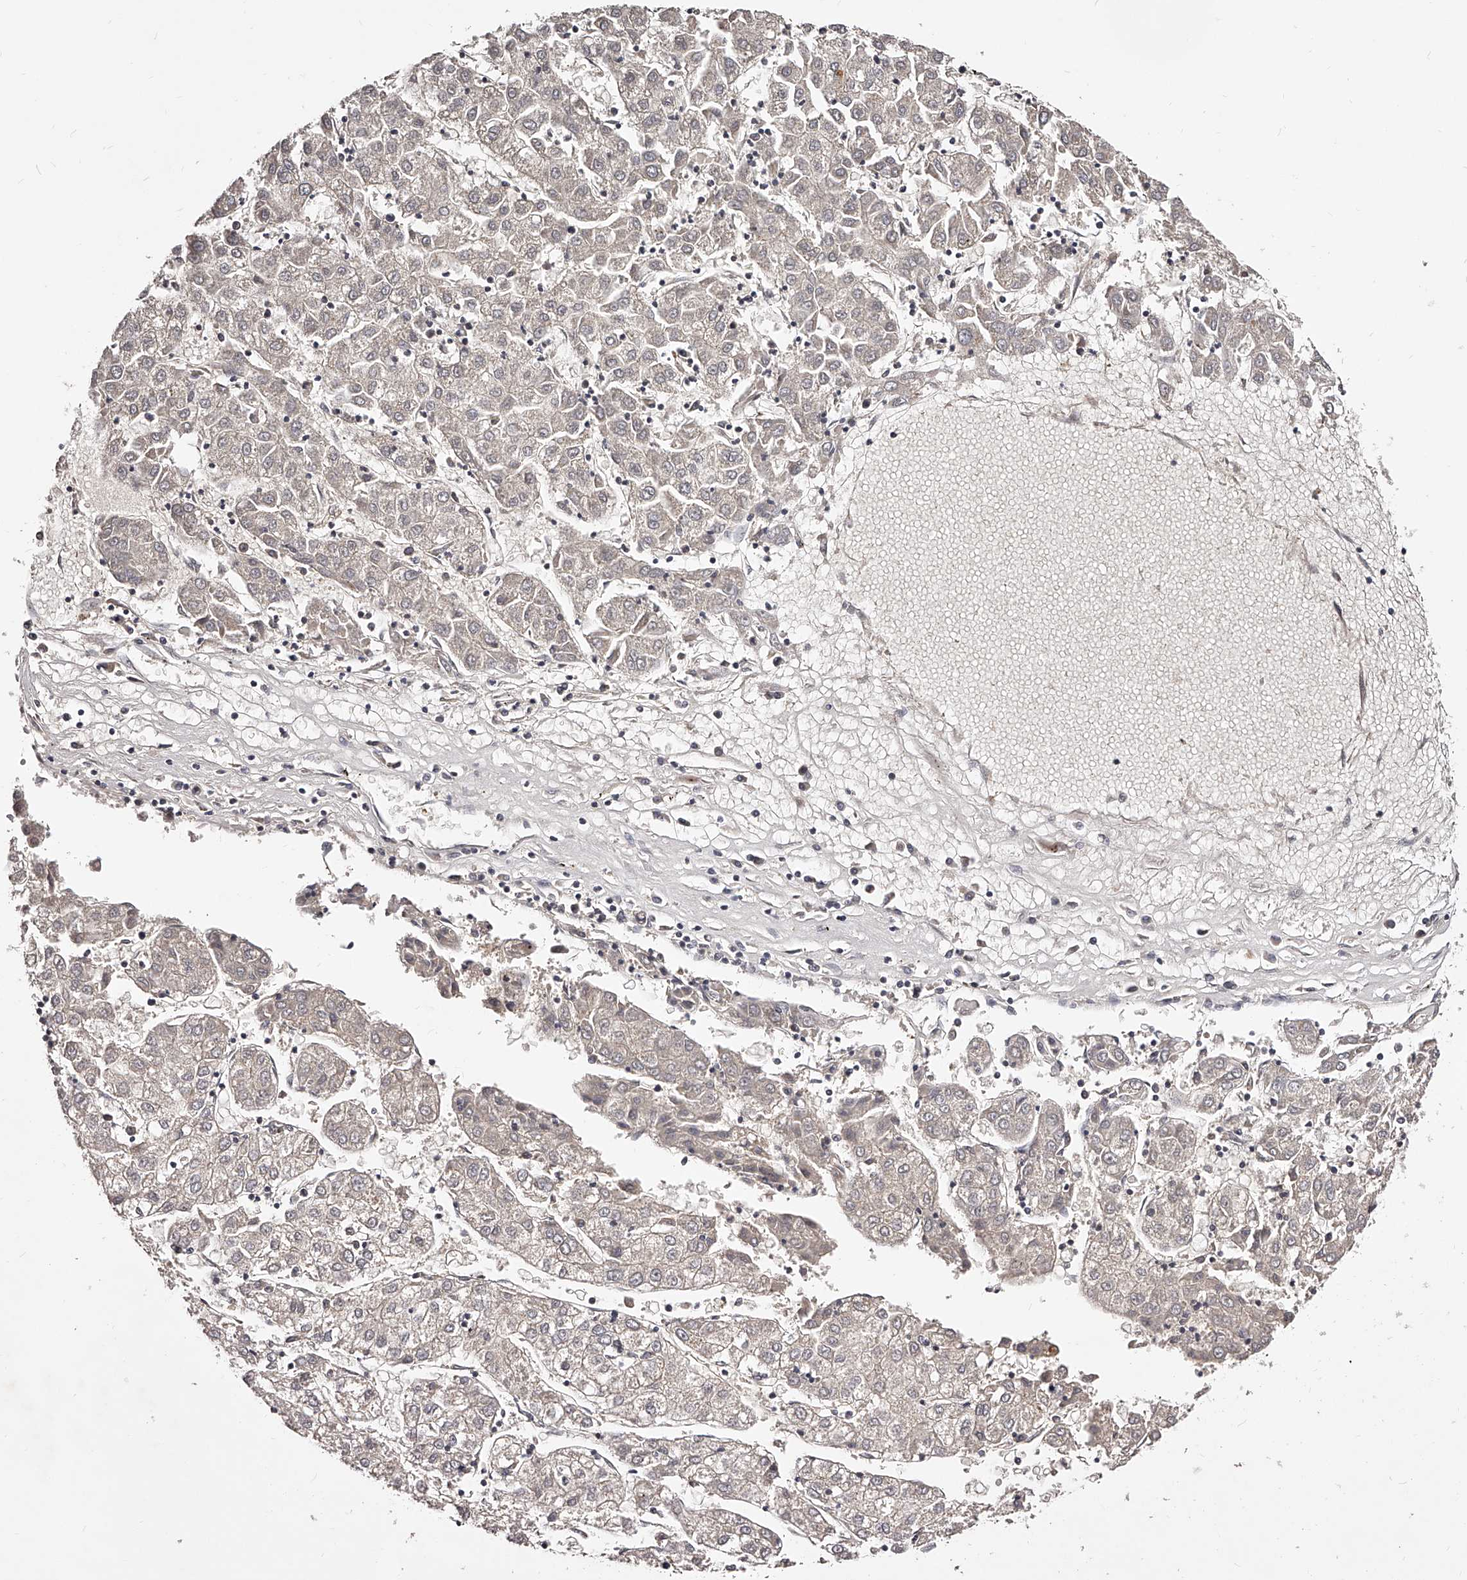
{"staining": {"intensity": "negative", "quantity": "none", "location": "none"}, "tissue": "liver cancer", "cell_type": "Tumor cells", "image_type": "cancer", "snomed": [{"axis": "morphology", "description": "Carcinoma, Hepatocellular, NOS"}, {"axis": "topography", "description": "Liver"}], "caption": "Human liver hepatocellular carcinoma stained for a protein using immunohistochemistry demonstrates no expression in tumor cells.", "gene": "PHACTR1", "patient": {"sex": "male", "age": 72}}